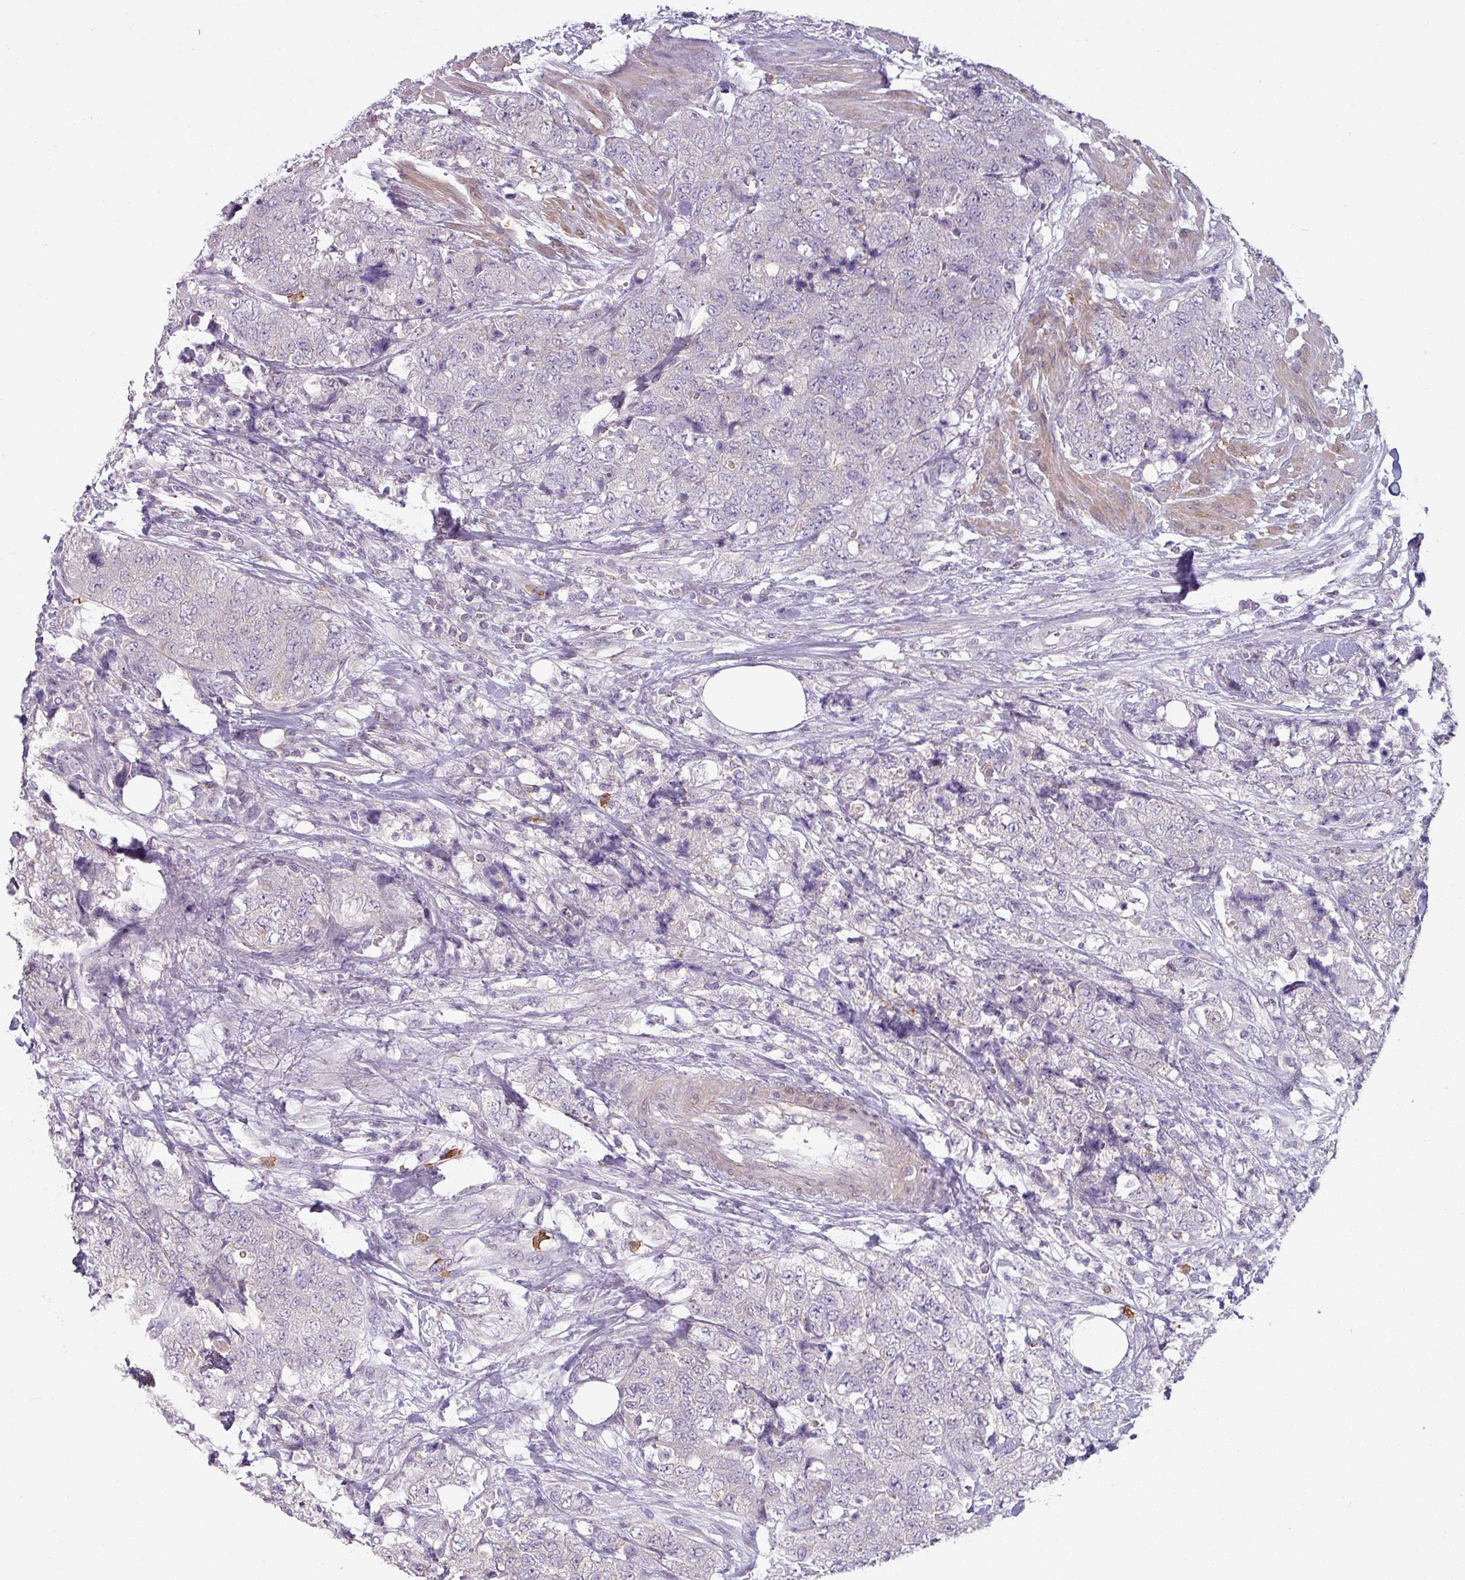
{"staining": {"intensity": "negative", "quantity": "none", "location": "none"}, "tissue": "urothelial cancer", "cell_type": "Tumor cells", "image_type": "cancer", "snomed": [{"axis": "morphology", "description": "Urothelial carcinoma, High grade"}, {"axis": "topography", "description": "Urinary bladder"}], "caption": "Immunohistochemistry micrograph of high-grade urothelial carcinoma stained for a protein (brown), which demonstrates no positivity in tumor cells.", "gene": "MAGEC3", "patient": {"sex": "female", "age": 78}}